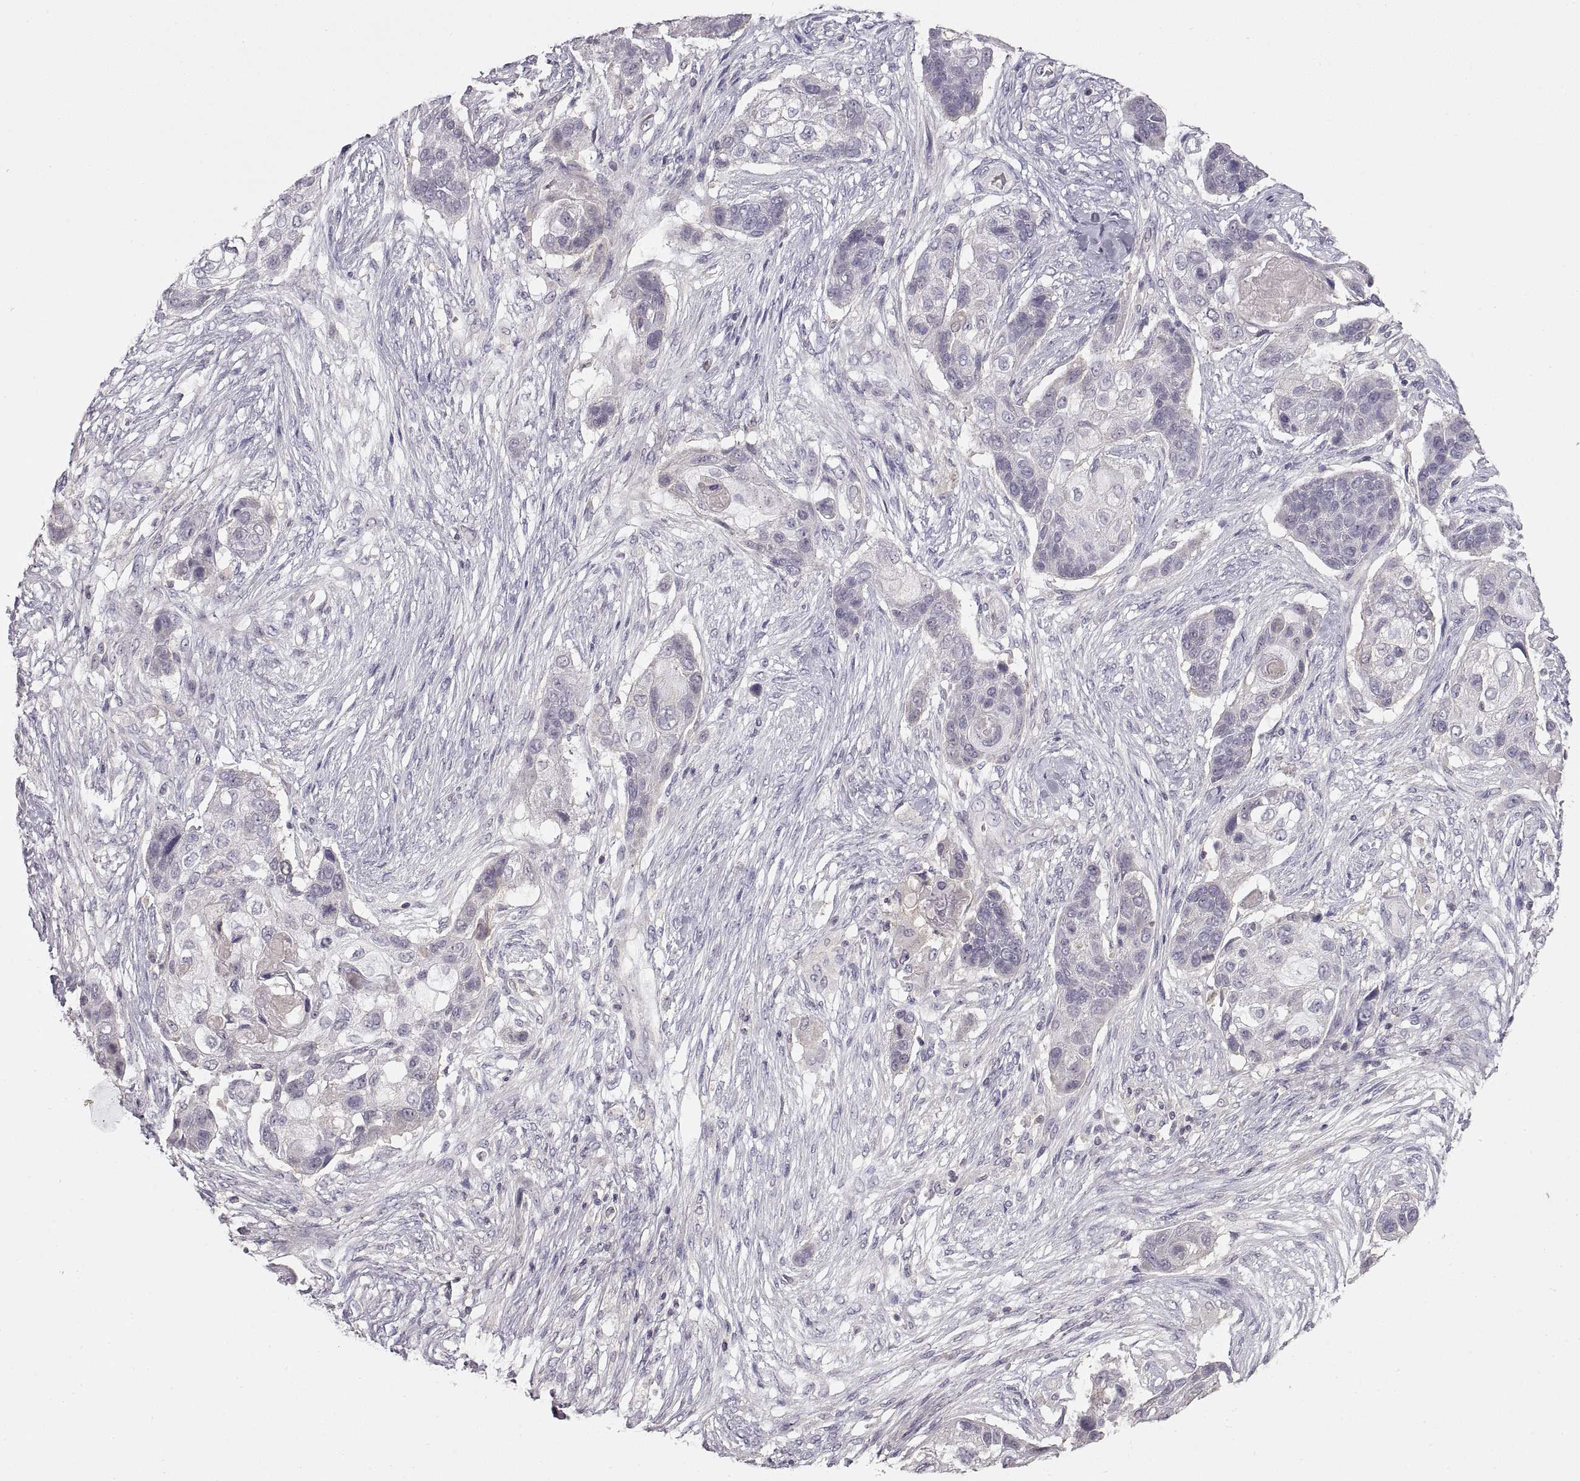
{"staining": {"intensity": "negative", "quantity": "none", "location": "none"}, "tissue": "lung cancer", "cell_type": "Tumor cells", "image_type": "cancer", "snomed": [{"axis": "morphology", "description": "Squamous cell carcinoma, NOS"}, {"axis": "topography", "description": "Lung"}], "caption": "Tumor cells show no significant protein expression in lung cancer.", "gene": "ADAM11", "patient": {"sex": "male", "age": 69}}